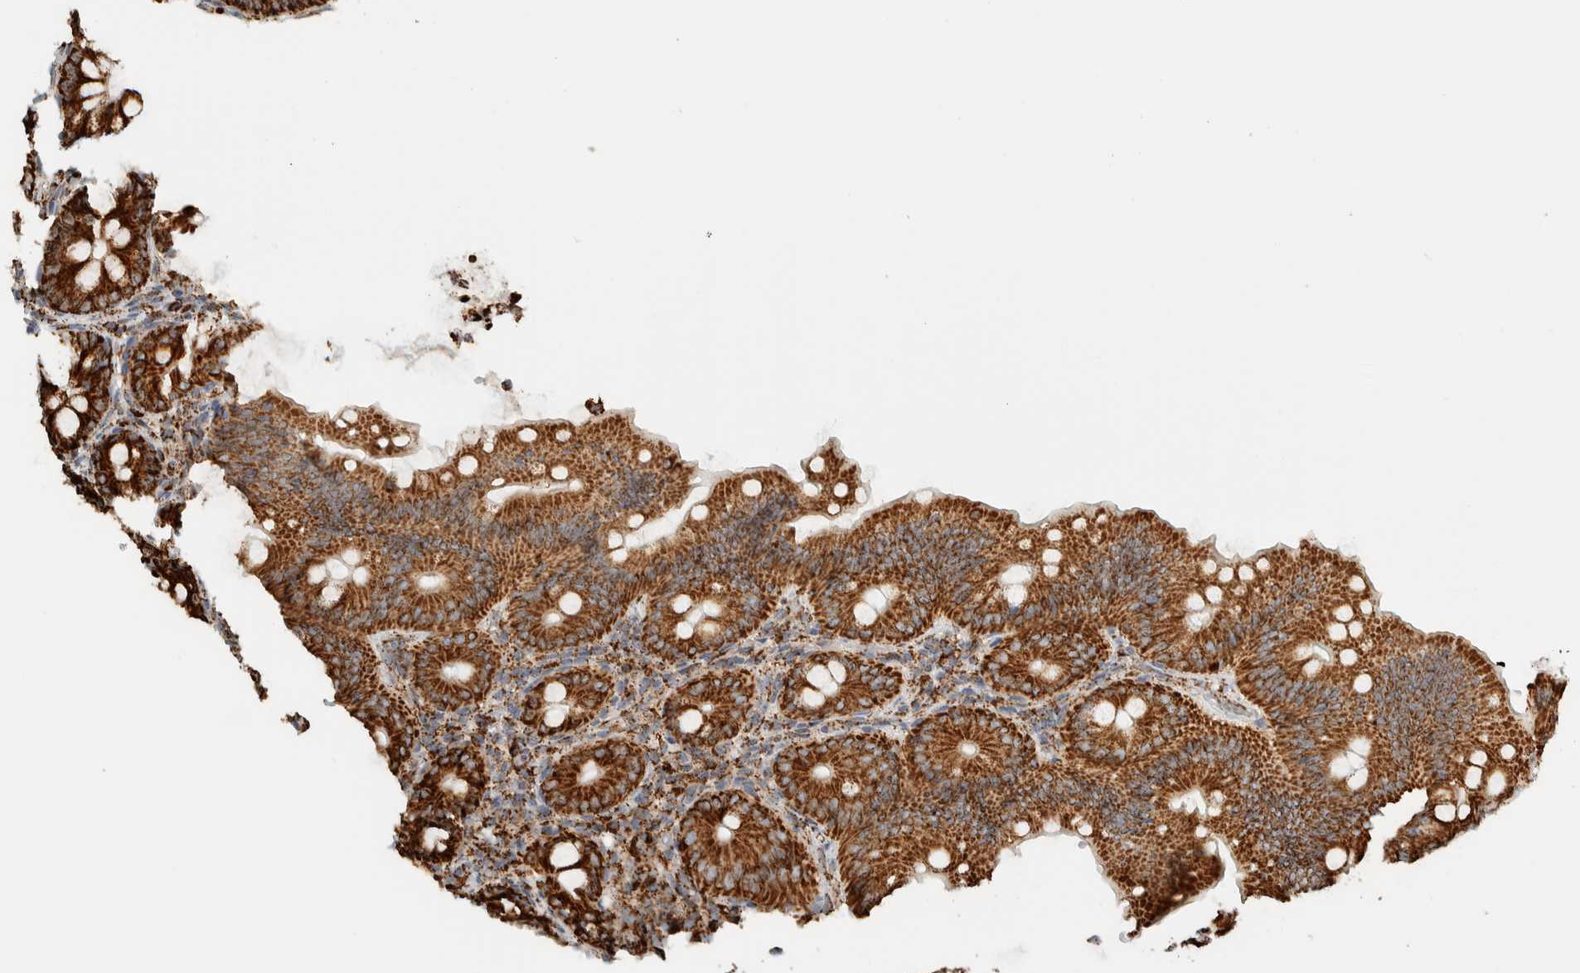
{"staining": {"intensity": "strong", "quantity": ">75%", "location": "cytoplasmic/membranous"}, "tissue": "appendix", "cell_type": "Glandular cells", "image_type": "normal", "snomed": [{"axis": "morphology", "description": "Normal tissue, NOS"}, {"axis": "topography", "description": "Appendix"}], "caption": "Immunohistochemical staining of normal appendix shows strong cytoplasmic/membranous protein expression in approximately >75% of glandular cells.", "gene": "ZNF454", "patient": {"sex": "male", "age": 1}}